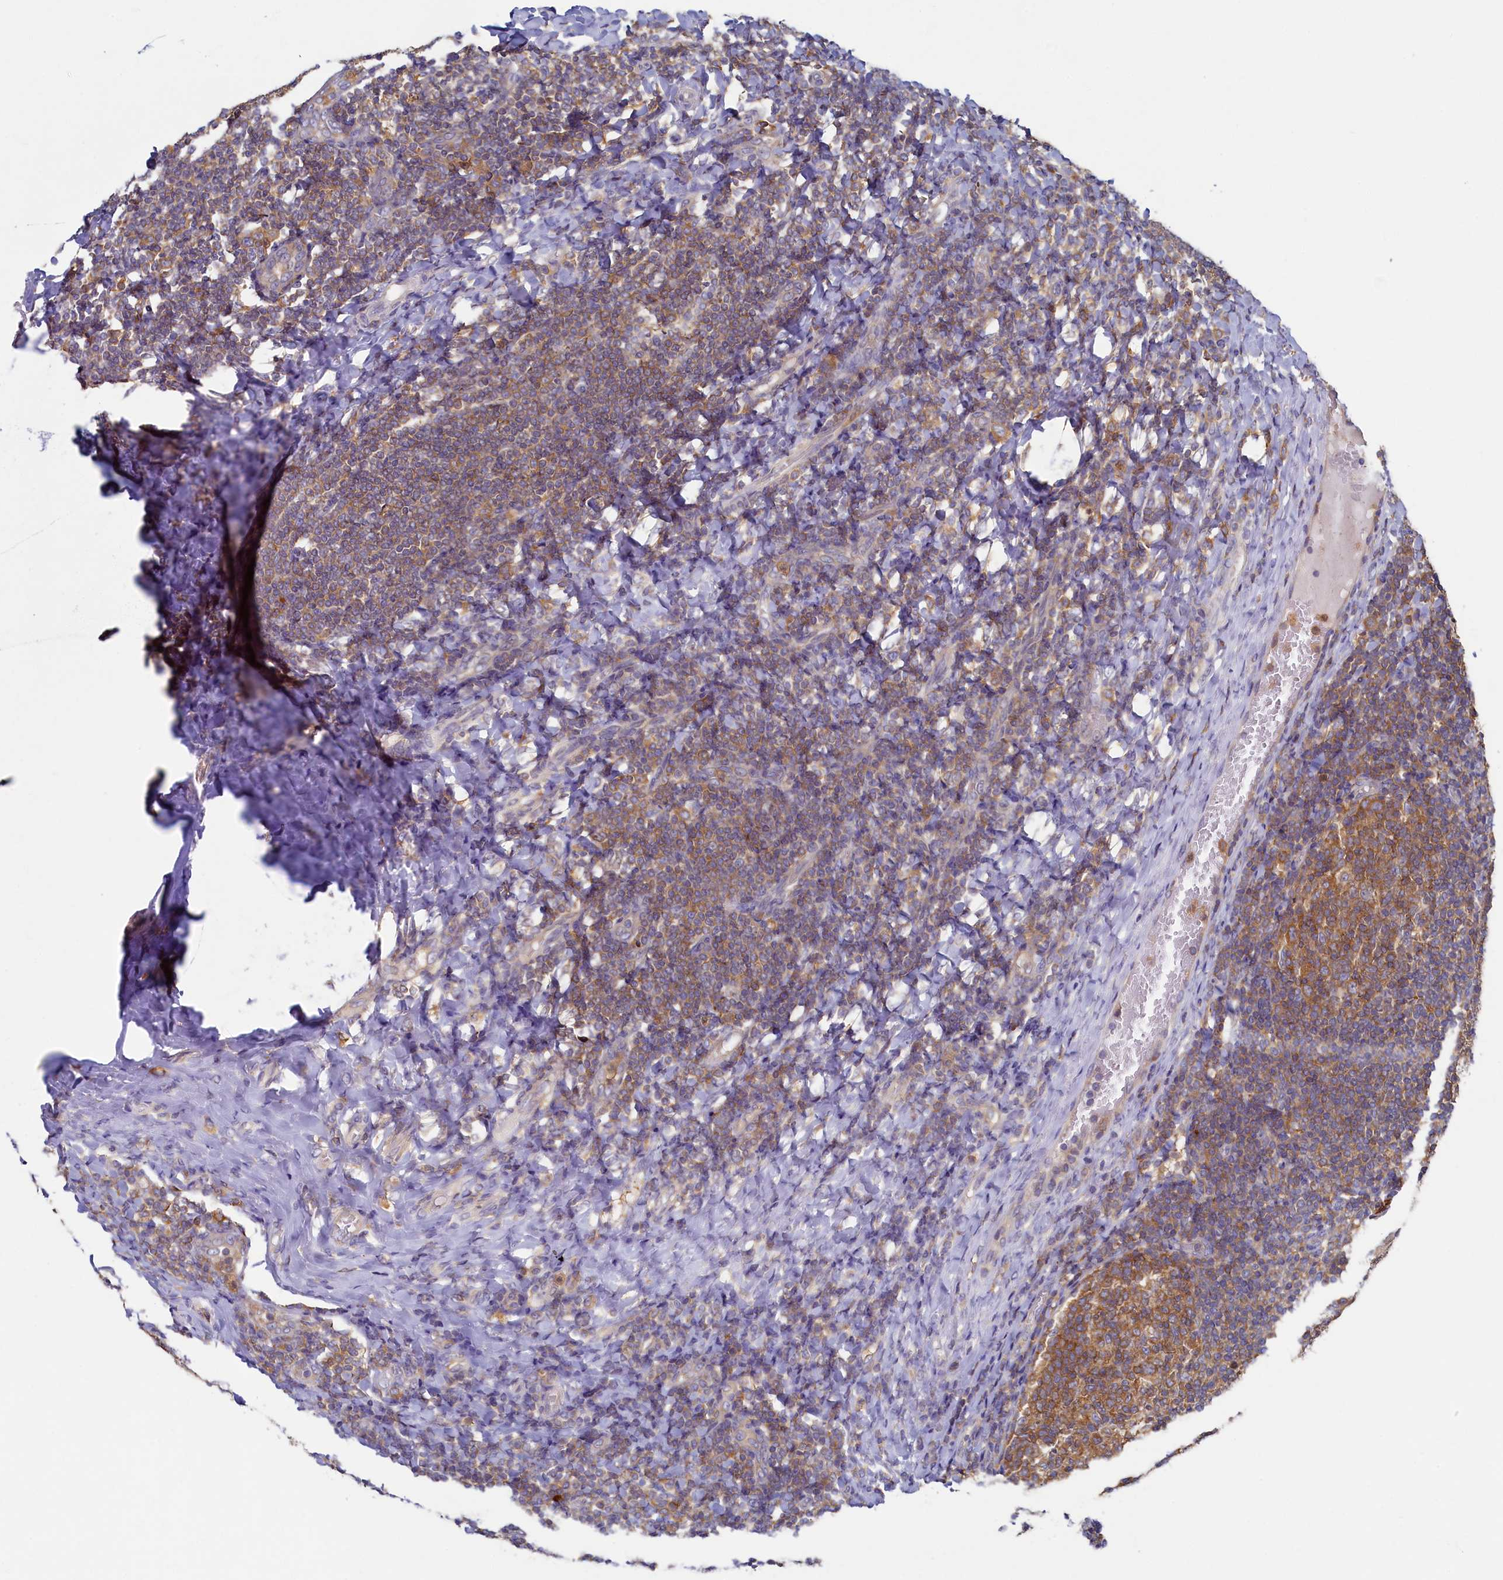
{"staining": {"intensity": "moderate", "quantity": ">75%", "location": "cytoplasmic/membranous"}, "tissue": "tonsil", "cell_type": "Germinal center cells", "image_type": "normal", "snomed": [{"axis": "morphology", "description": "Normal tissue, NOS"}, {"axis": "topography", "description": "Tonsil"}], "caption": "Immunohistochemistry of unremarkable human tonsil exhibits medium levels of moderate cytoplasmic/membranous expression in about >75% of germinal center cells. Nuclei are stained in blue.", "gene": "TIMM8B", "patient": {"sex": "female", "age": 19}}